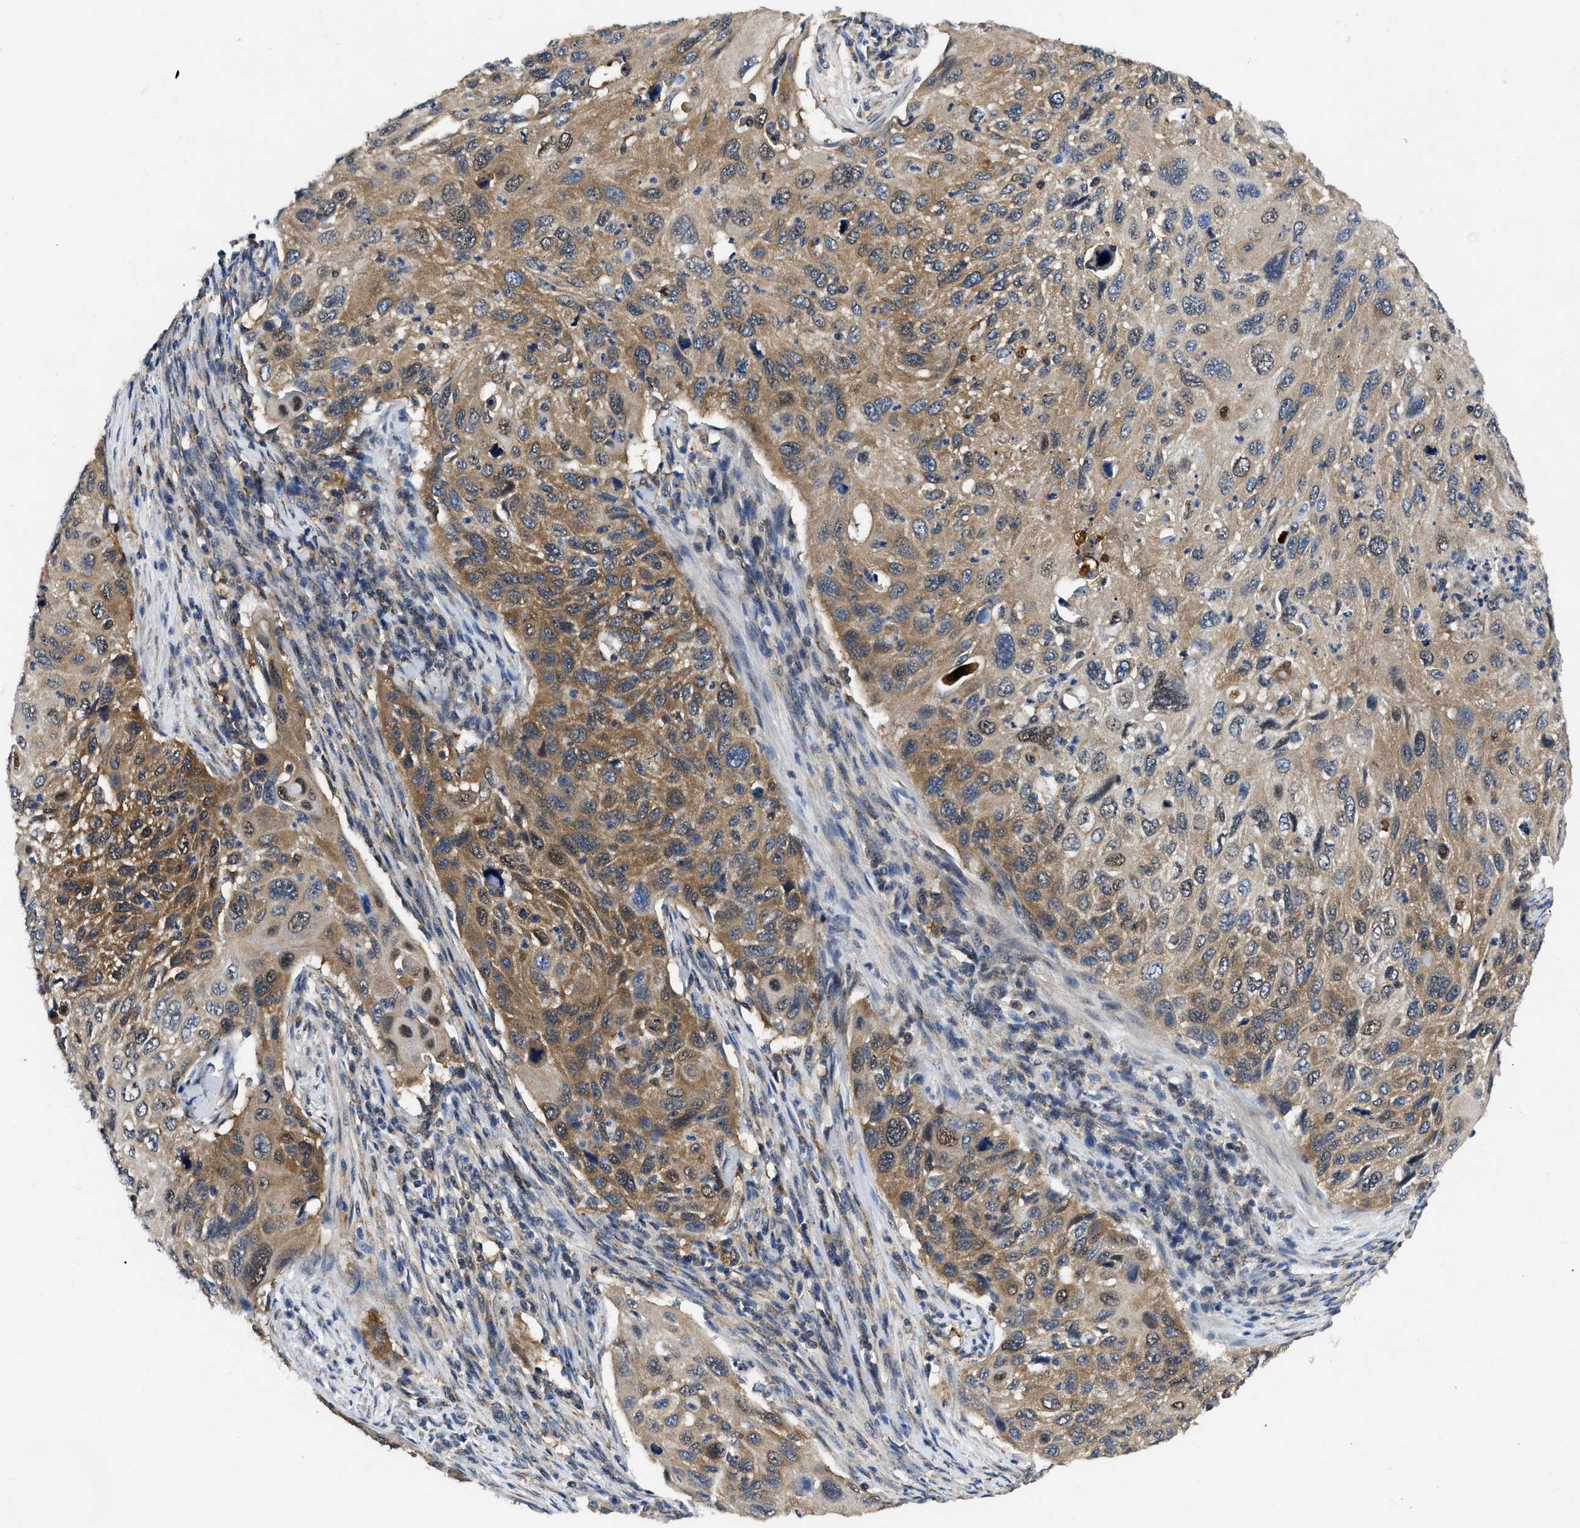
{"staining": {"intensity": "moderate", "quantity": ">75%", "location": "cytoplasmic/membranous"}, "tissue": "cervical cancer", "cell_type": "Tumor cells", "image_type": "cancer", "snomed": [{"axis": "morphology", "description": "Squamous cell carcinoma, NOS"}, {"axis": "topography", "description": "Cervix"}], "caption": "The micrograph shows a brown stain indicating the presence of a protein in the cytoplasmic/membranous of tumor cells in squamous cell carcinoma (cervical).", "gene": "GET4", "patient": {"sex": "female", "age": 70}}